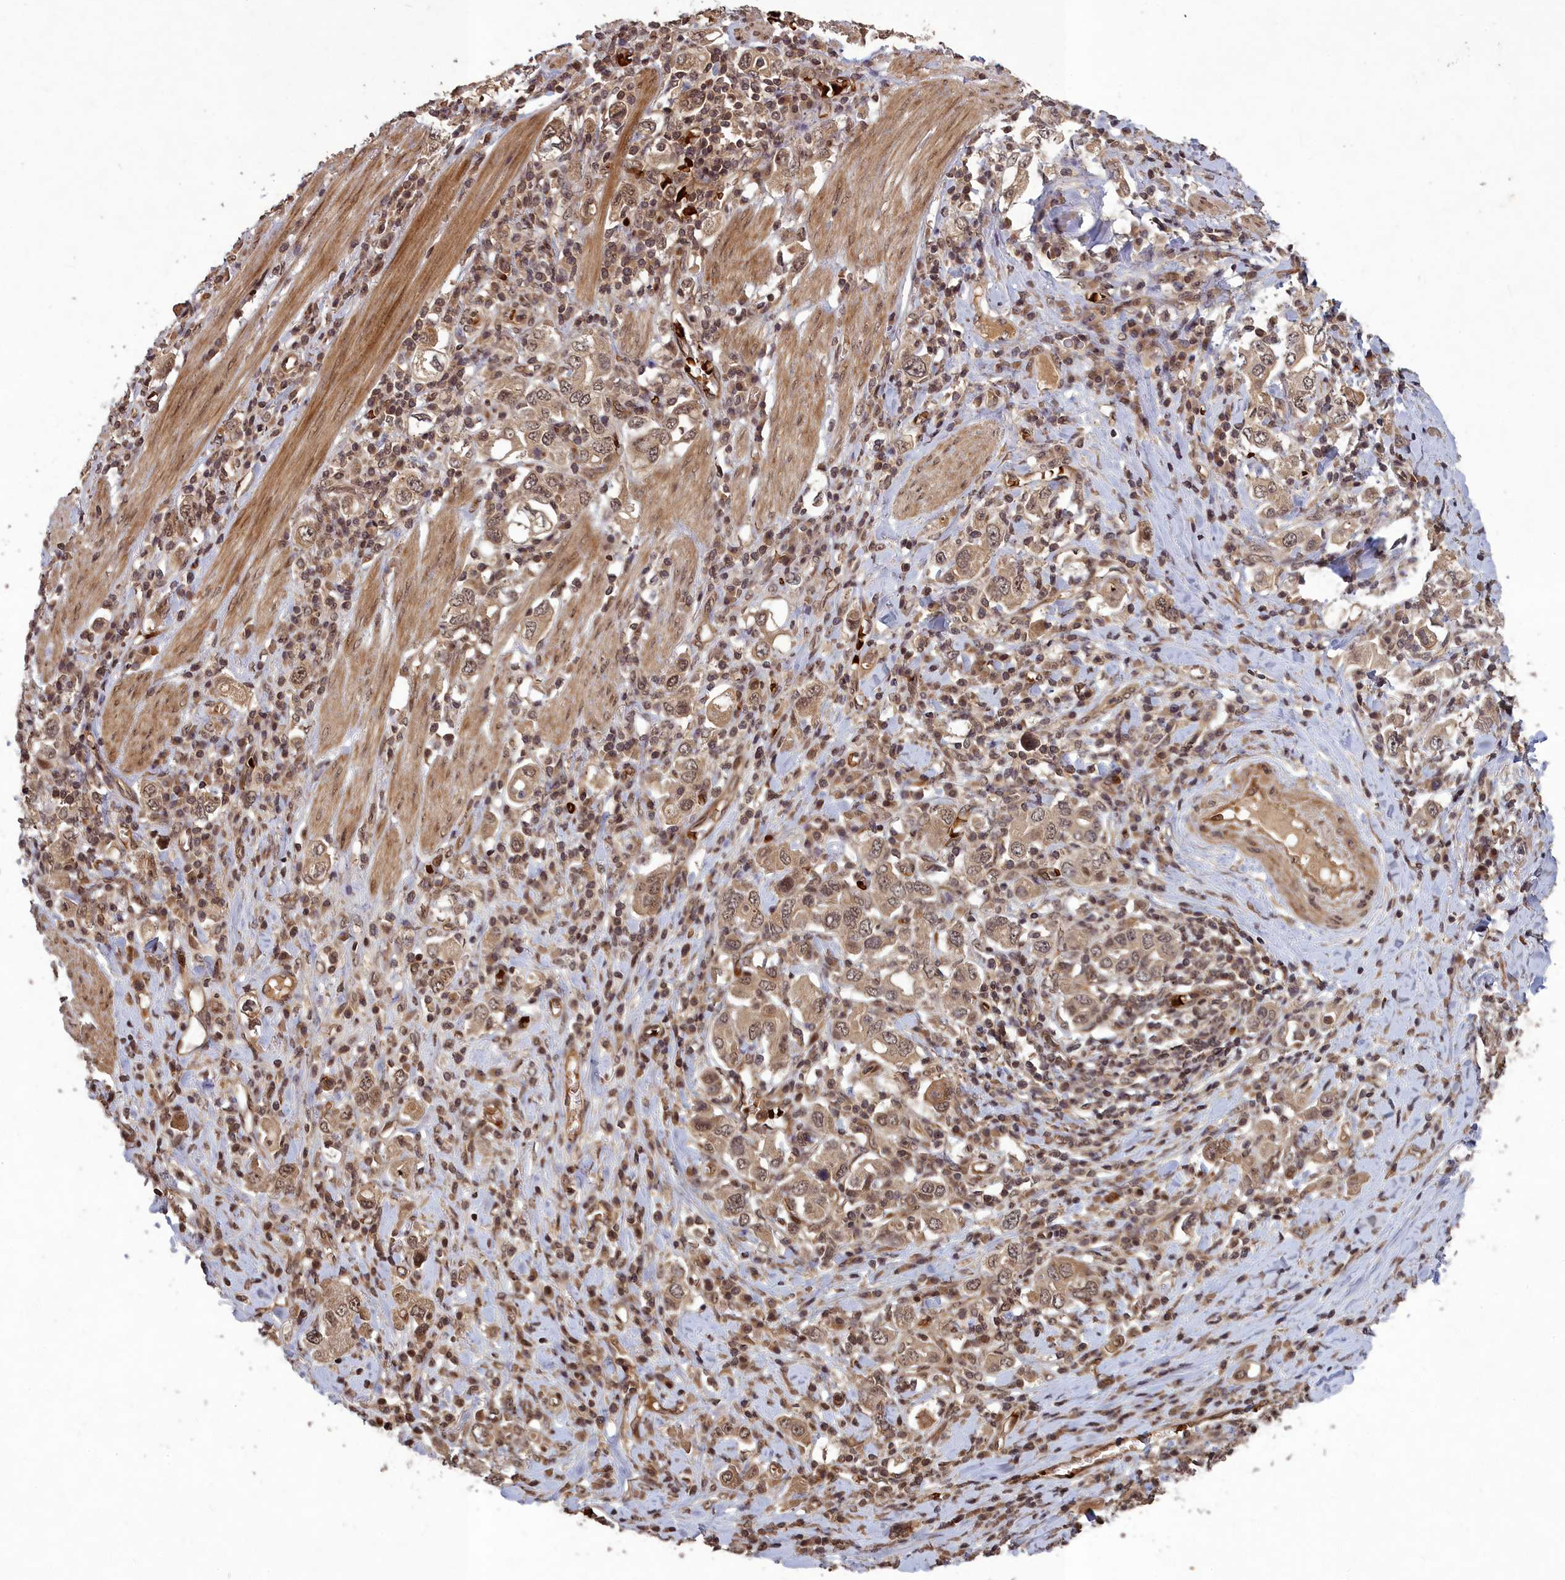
{"staining": {"intensity": "moderate", "quantity": ">75%", "location": "cytoplasmic/membranous,nuclear"}, "tissue": "stomach cancer", "cell_type": "Tumor cells", "image_type": "cancer", "snomed": [{"axis": "morphology", "description": "Adenocarcinoma, NOS"}, {"axis": "topography", "description": "Stomach, upper"}], "caption": "About >75% of tumor cells in stomach adenocarcinoma display moderate cytoplasmic/membranous and nuclear protein positivity as visualized by brown immunohistochemical staining.", "gene": "SRMS", "patient": {"sex": "male", "age": 62}}